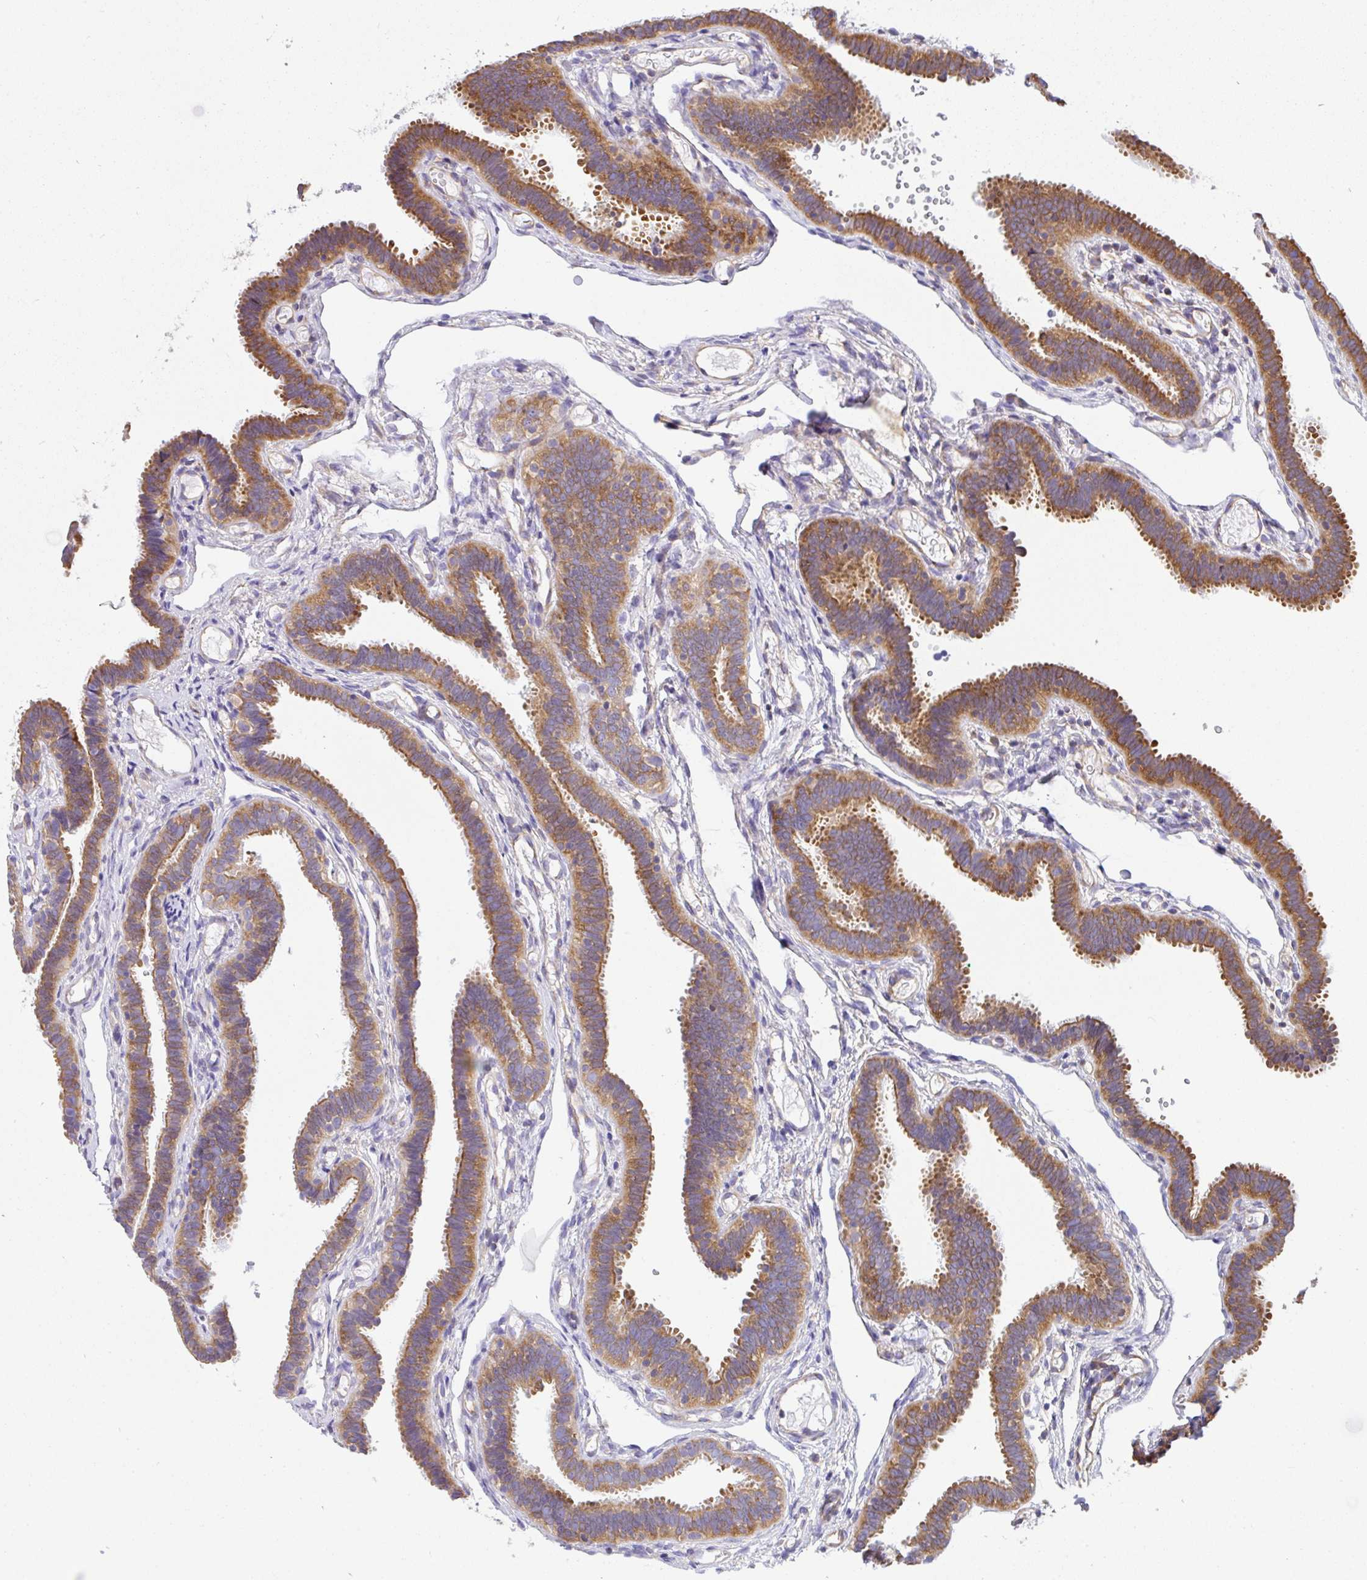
{"staining": {"intensity": "moderate", "quantity": ">75%", "location": "cytoplasmic/membranous"}, "tissue": "fallopian tube", "cell_type": "Glandular cells", "image_type": "normal", "snomed": [{"axis": "morphology", "description": "Normal tissue, NOS"}, {"axis": "topography", "description": "Fallopian tube"}], "caption": "A histopathology image showing moderate cytoplasmic/membranous expression in about >75% of glandular cells in normal fallopian tube, as visualized by brown immunohistochemical staining.", "gene": "GFPT2", "patient": {"sex": "female", "age": 37}}